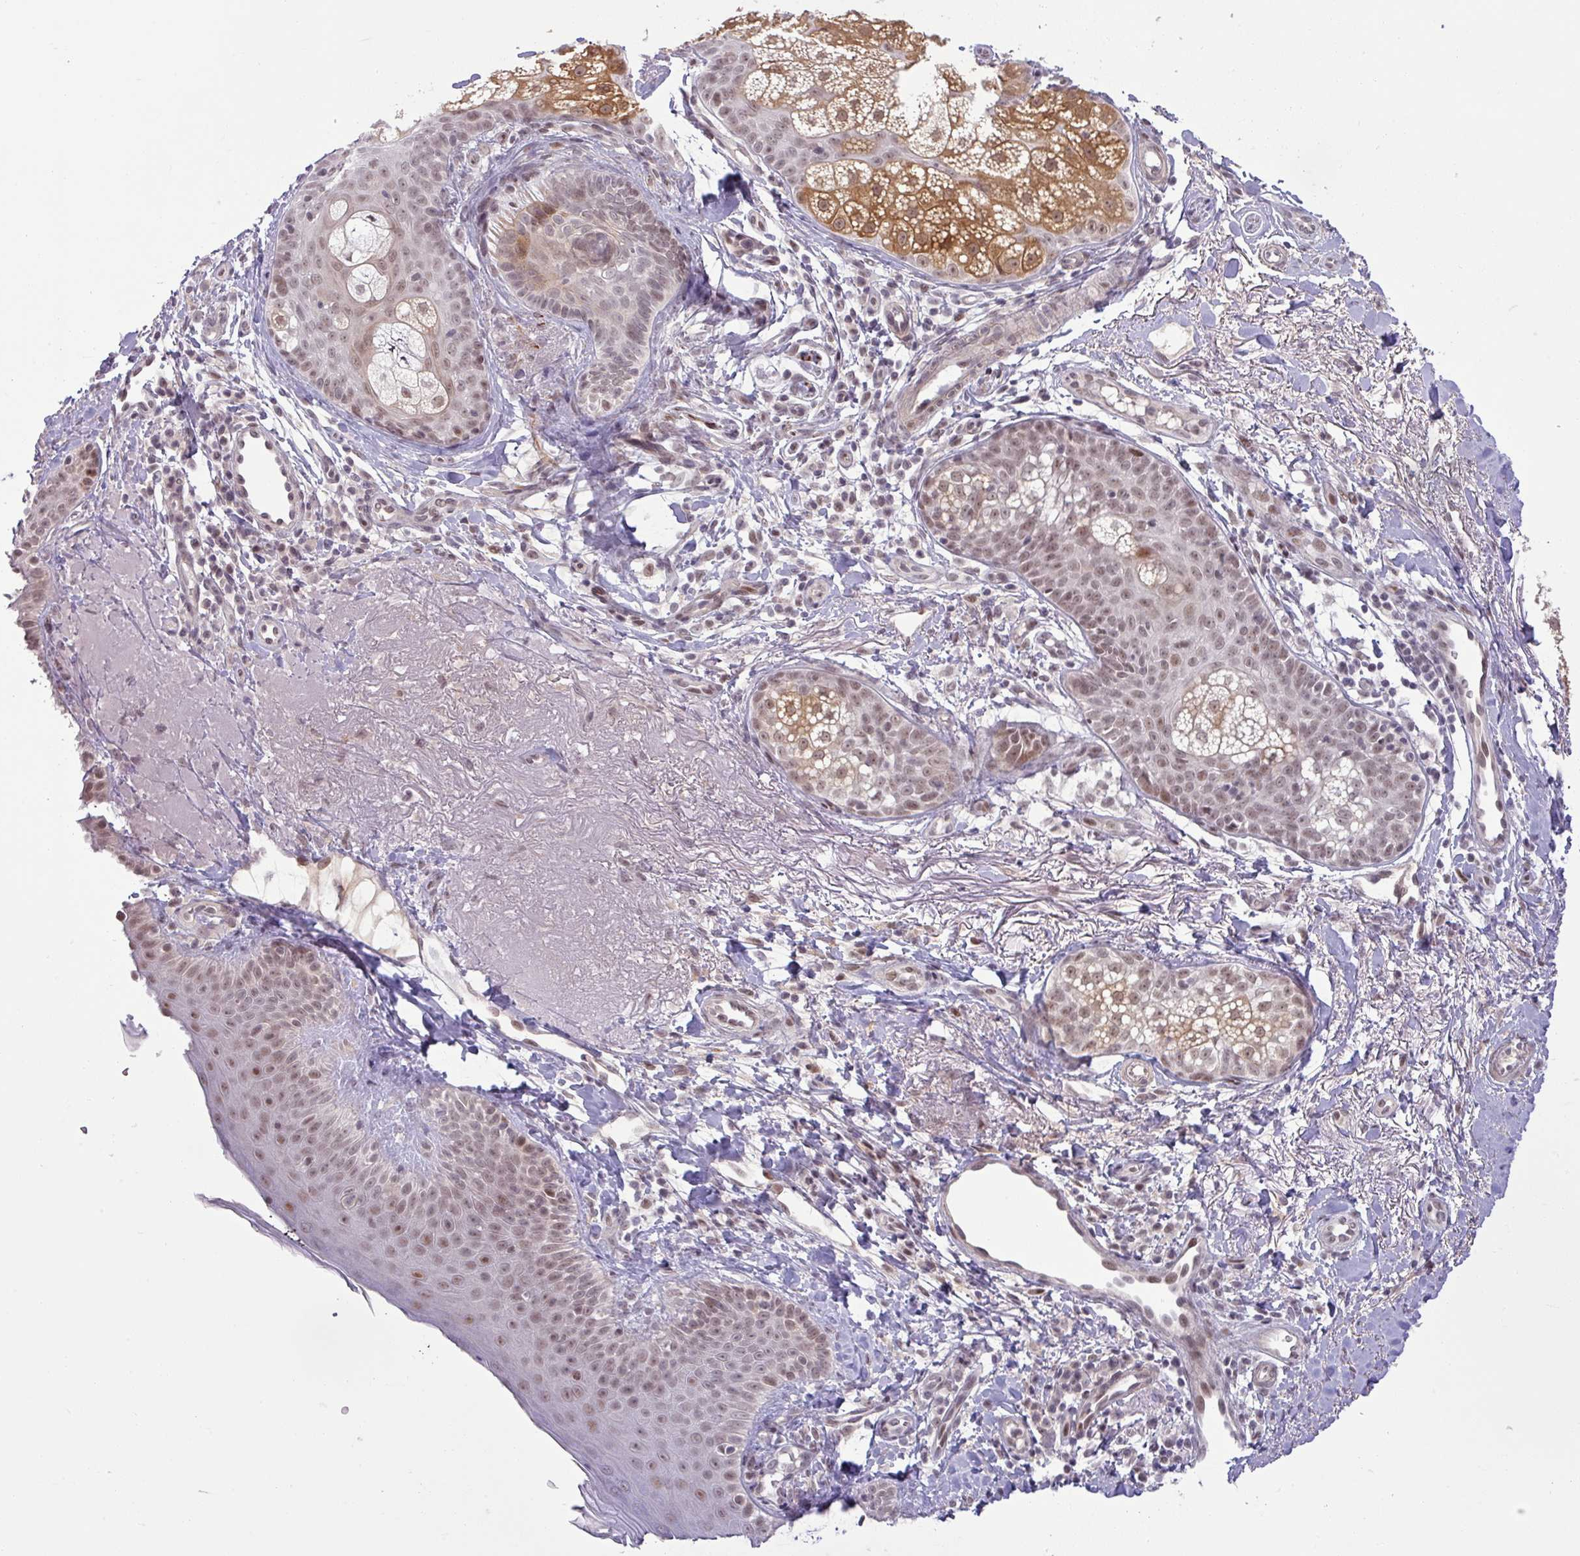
{"staining": {"intensity": "weak", "quantity": ">75%", "location": "nuclear"}, "tissue": "skin", "cell_type": "Fibroblasts", "image_type": "normal", "snomed": [{"axis": "morphology", "description": "Normal tissue, NOS"}, {"axis": "topography", "description": "Skin"}], "caption": "DAB (3,3'-diaminobenzidine) immunohistochemical staining of benign human skin exhibits weak nuclear protein expression in approximately >75% of fibroblasts.", "gene": "PTPN20", "patient": {"sex": "male", "age": 57}}